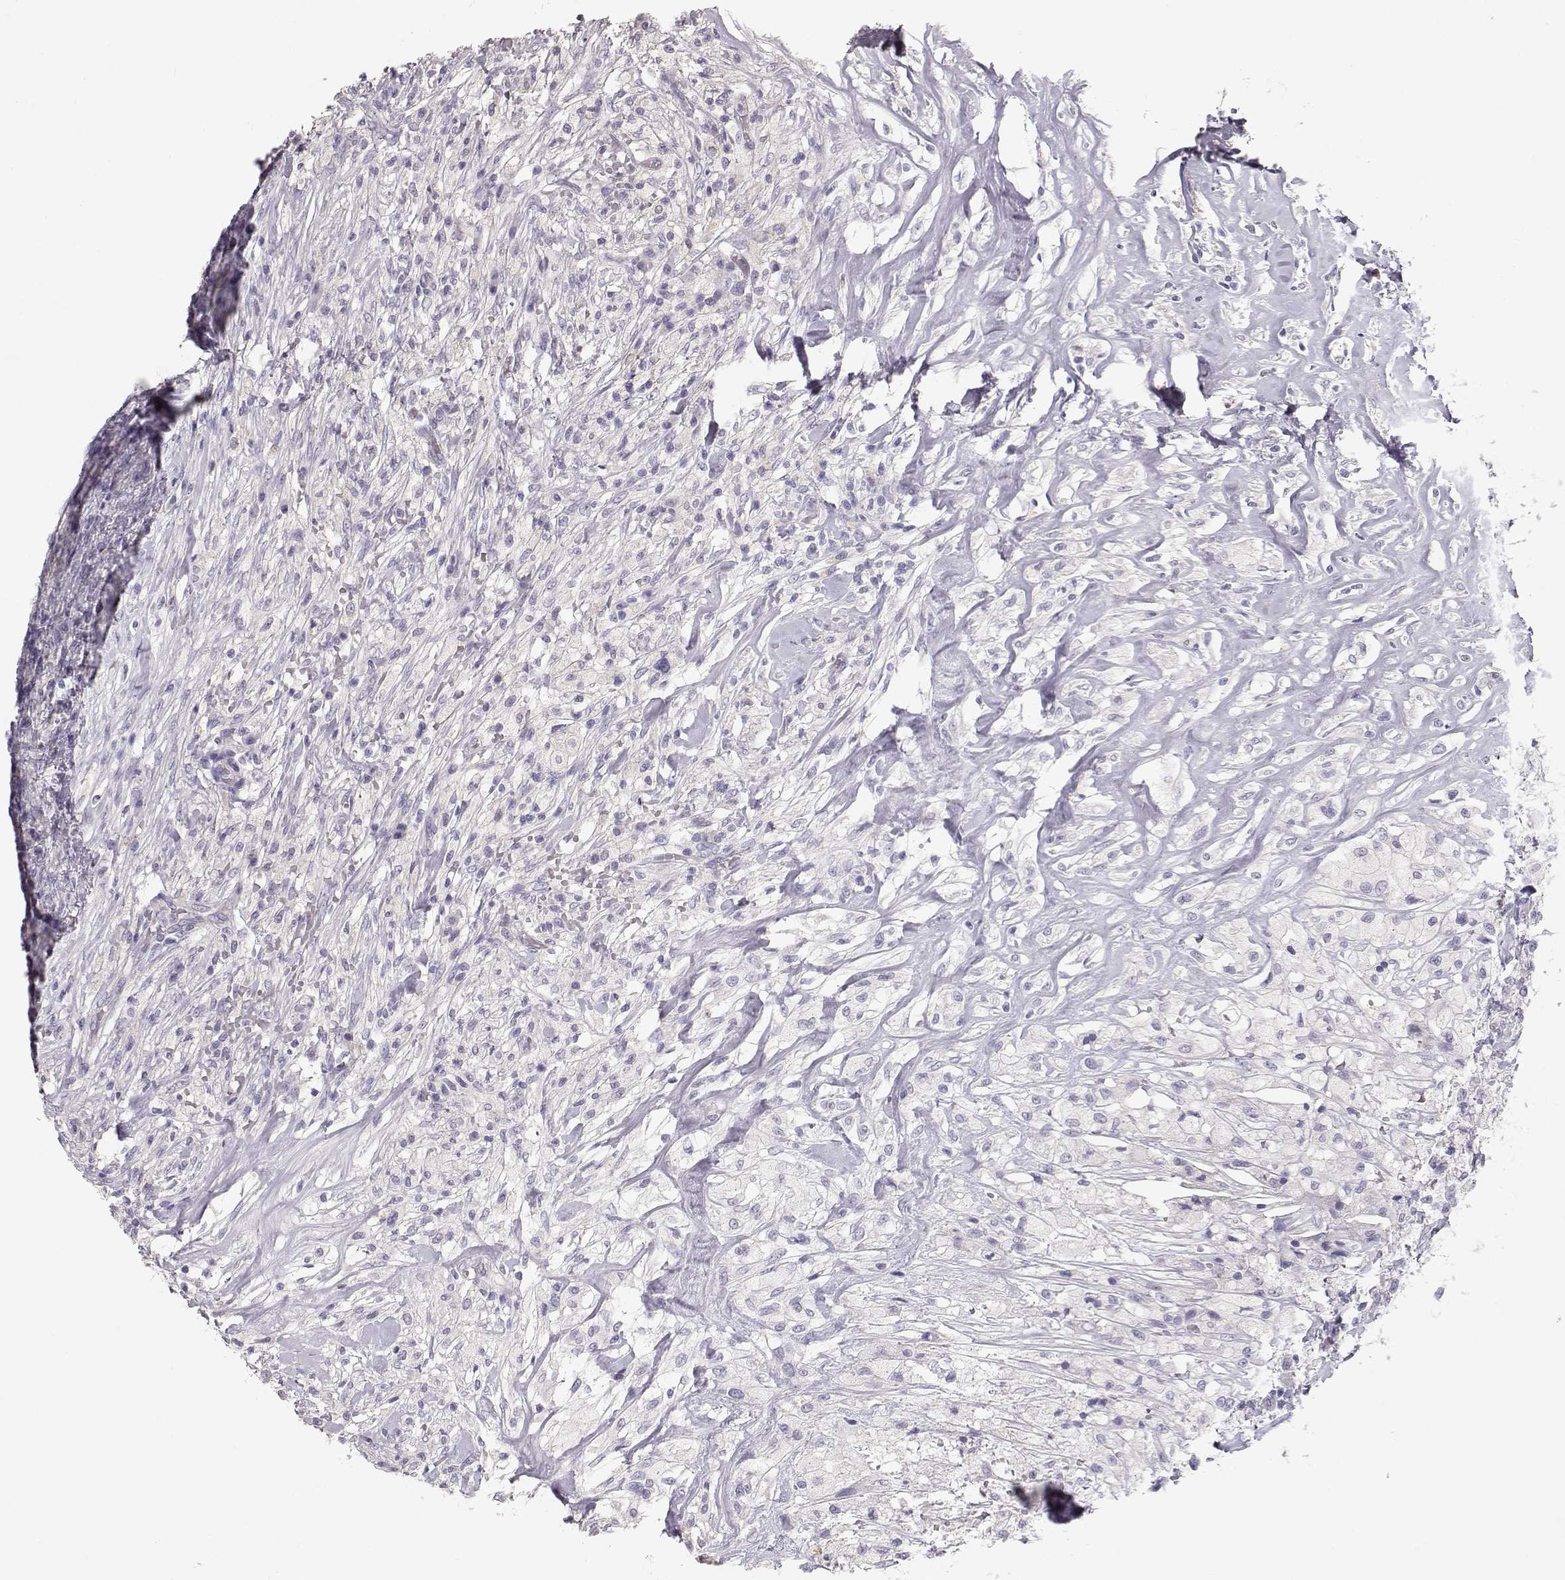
{"staining": {"intensity": "negative", "quantity": "none", "location": "none"}, "tissue": "testis cancer", "cell_type": "Tumor cells", "image_type": "cancer", "snomed": [{"axis": "morphology", "description": "Necrosis, NOS"}, {"axis": "morphology", "description": "Carcinoma, Embryonal, NOS"}, {"axis": "topography", "description": "Testis"}], "caption": "Immunohistochemistry (IHC) photomicrograph of neoplastic tissue: testis cancer (embryonal carcinoma) stained with DAB reveals no significant protein positivity in tumor cells.", "gene": "SLC18A1", "patient": {"sex": "male", "age": 19}}